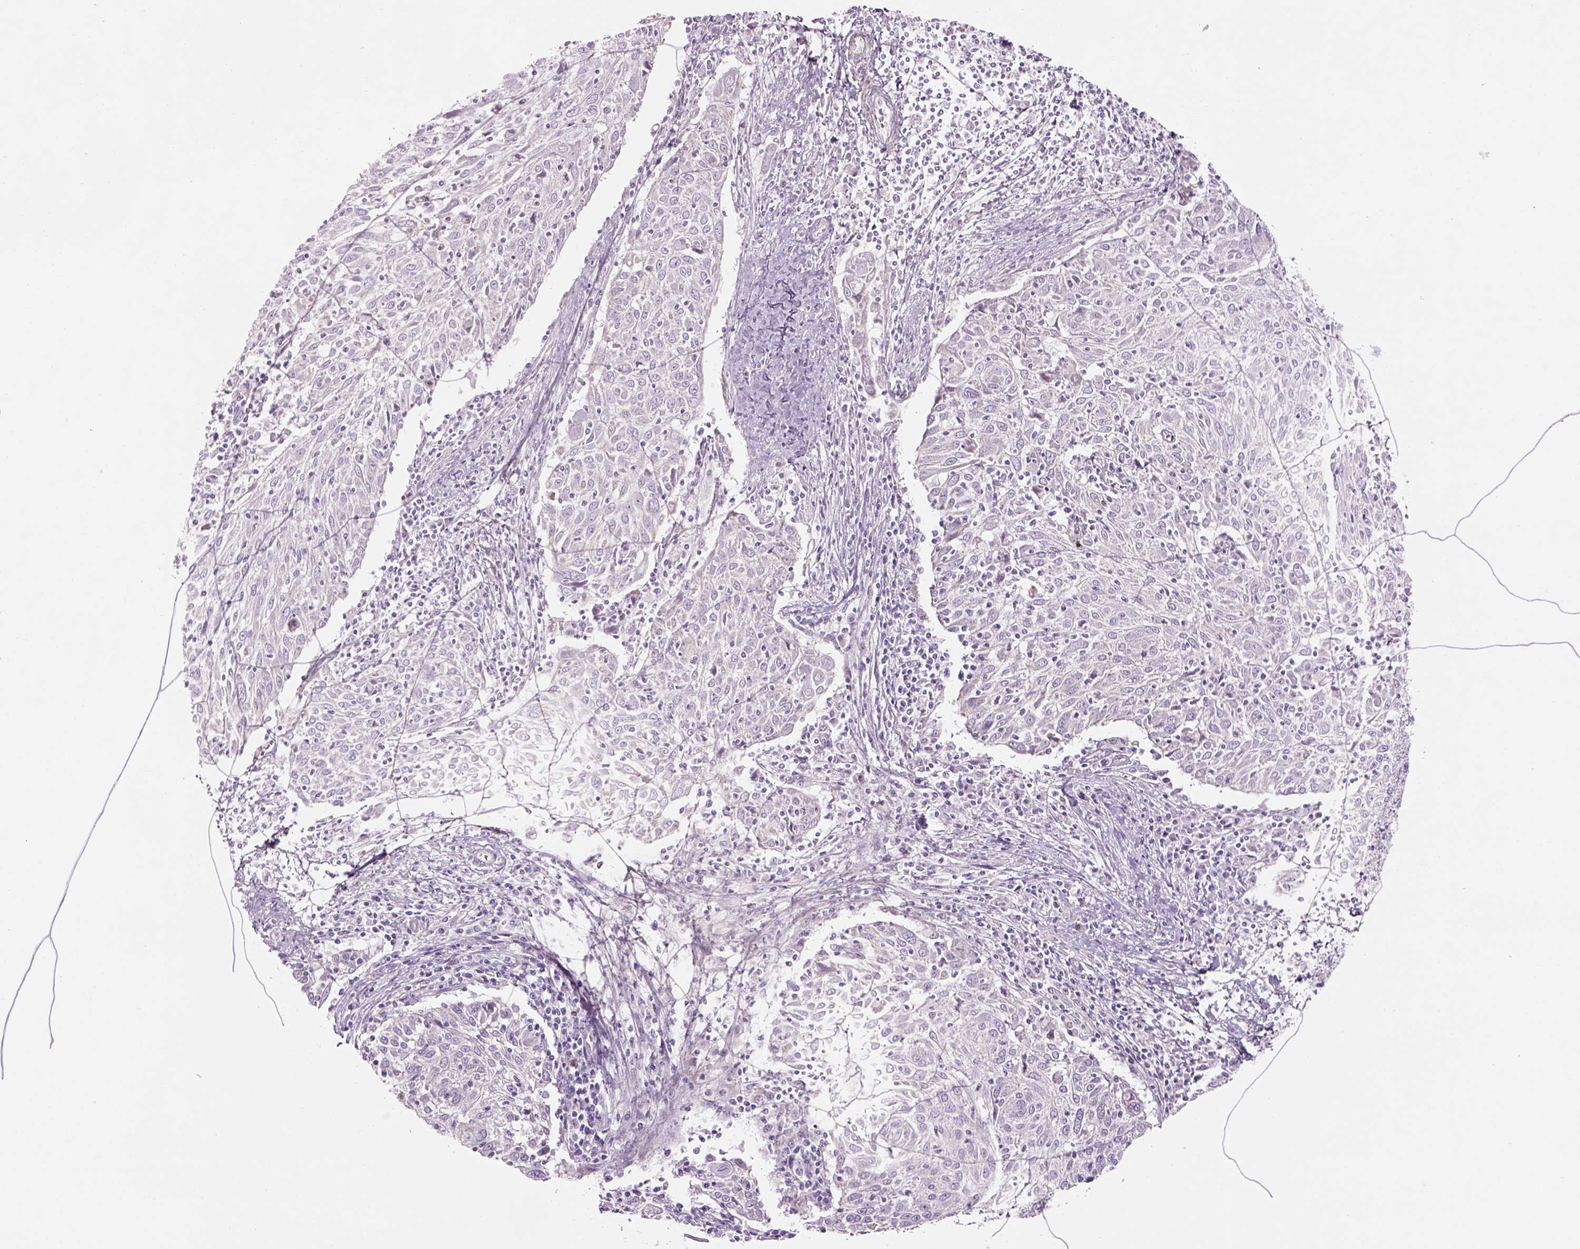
{"staining": {"intensity": "negative", "quantity": "none", "location": "none"}, "tissue": "cervical cancer", "cell_type": "Tumor cells", "image_type": "cancer", "snomed": [{"axis": "morphology", "description": "Squamous cell carcinoma, NOS"}, {"axis": "topography", "description": "Cervix"}], "caption": "Squamous cell carcinoma (cervical) was stained to show a protein in brown. There is no significant expression in tumor cells. Nuclei are stained in blue.", "gene": "IFT52", "patient": {"sex": "female", "age": 39}}